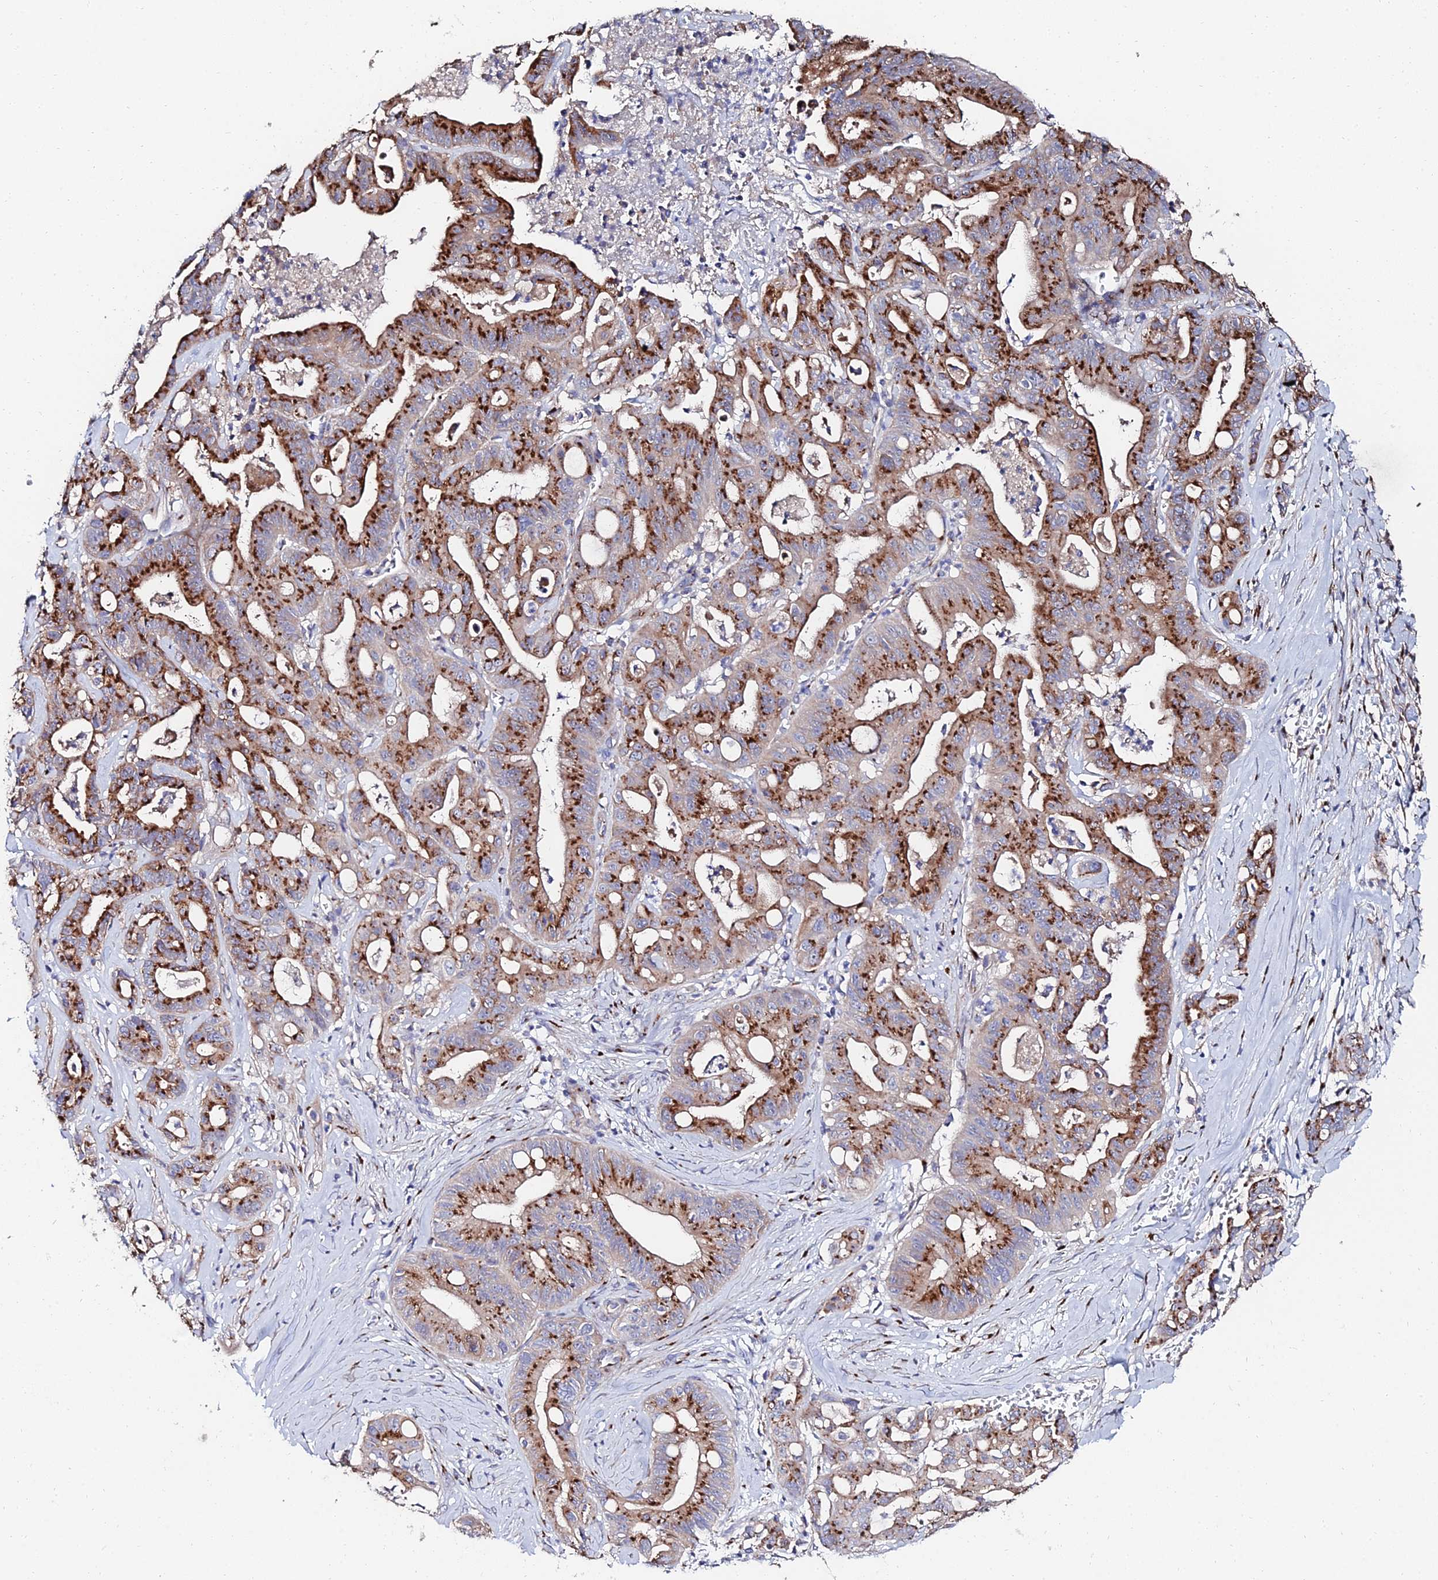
{"staining": {"intensity": "strong", "quantity": "25%-75%", "location": "cytoplasmic/membranous"}, "tissue": "ovarian cancer", "cell_type": "Tumor cells", "image_type": "cancer", "snomed": [{"axis": "morphology", "description": "Cystadenocarcinoma, mucinous, NOS"}, {"axis": "topography", "description": "Ovary"}], "caption": "High-power microscopy captured an IHC micrograph of mucinous cystadenocarcinoma (ovarian), revealing strong cytoplasmic/membranous positivity in about 25%-75% of tumor cells. Using DAB (3,3'-diaminobenzidine) (brown) and hematoxylin (blue) stains, captured at high magnification using brightfield microscopy.", "gene": "BORCS8", "patient": {"sex": "female", "age": 70}}